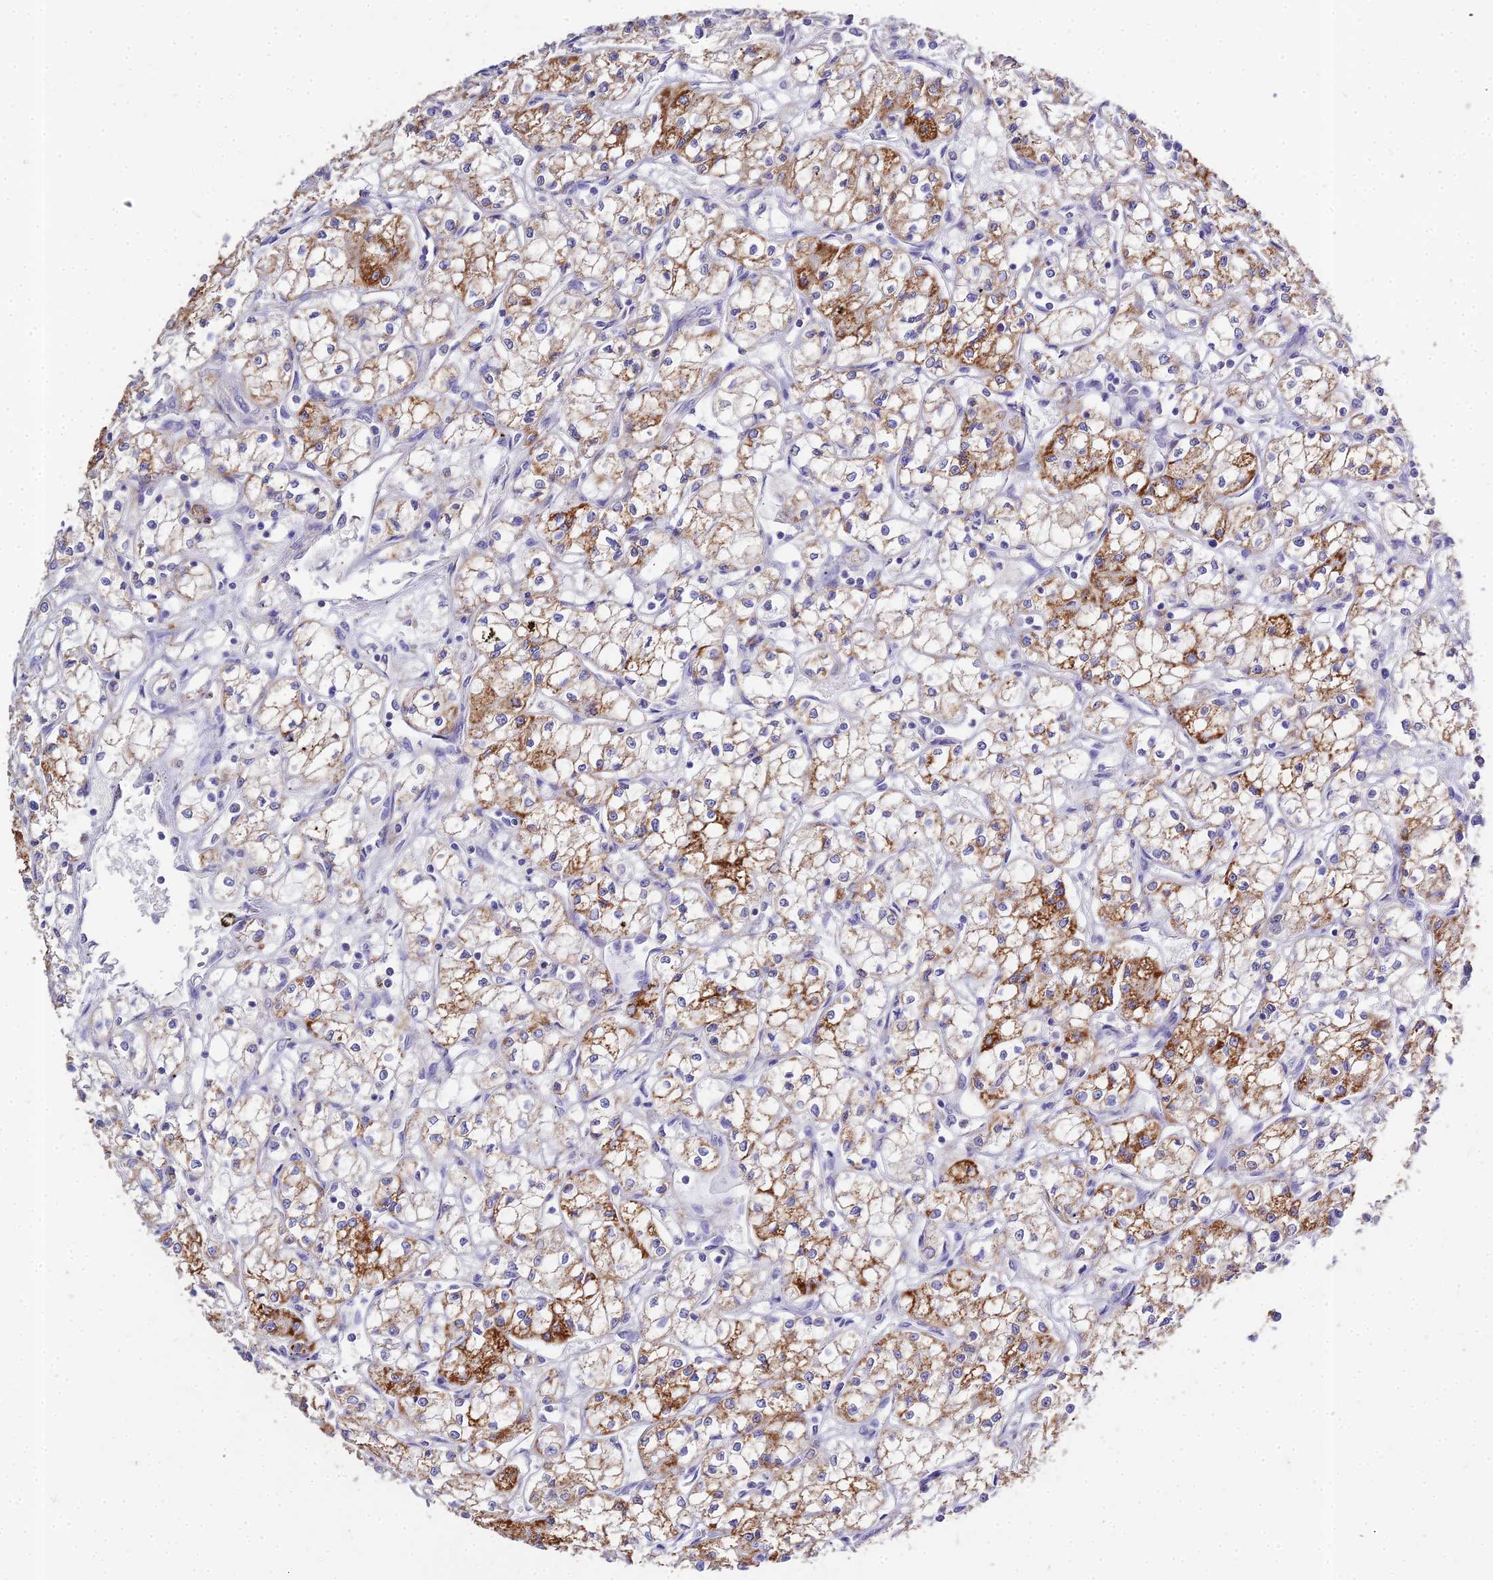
{"staining": {"intensity": "moderate", "quantity": ">75%", "location": "cytoplasmic/membranous"}, "tissue": "renal cancer", "cell_type": "Tumor cells", "image_type": "cancer", "snomed": [{"axis": "morphology", "description": "Adenocarcinoma, NOS"}, {"axis": "topography", "description": "Kidney"}], "caption": "Protein analysis of renal cancer tissue demonstrates moderate cytoplasmic/membranous positivity in approximately >75% of tumor cells.", "gene": "GLYAT", "patient": {"sex": "male", "age": 59}}